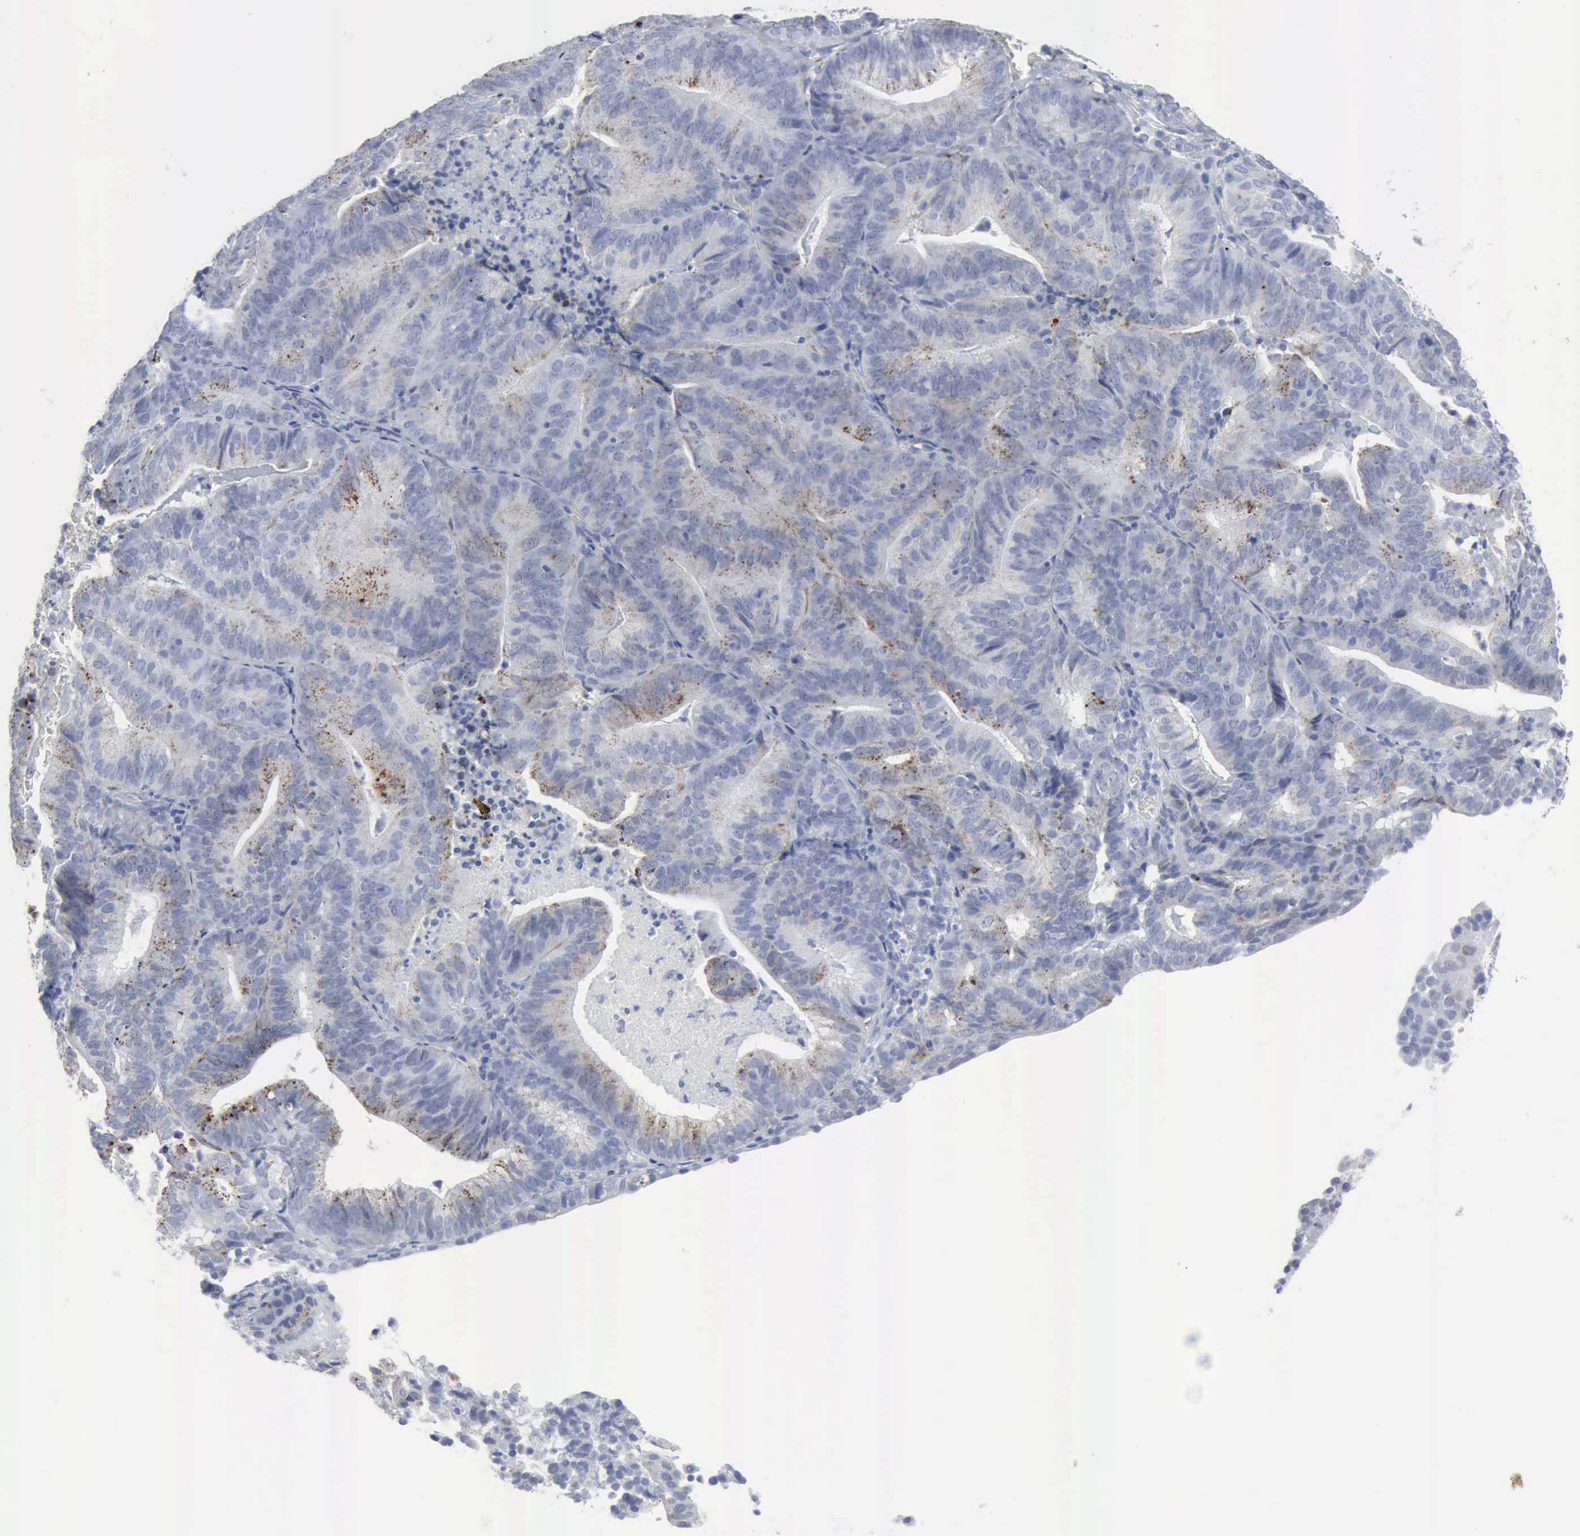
{"staining": {"intensity": "weak", "quantity": "25%-75%", "location": "cytoplasmic/membranous"}, "tissue": "cervical cancer", "cell_type": "Tumor cells", "image_type": "cancer", "snomed": [{"axis": "morphology", "description": "Adenocarcinoma, NOS"}, {"axis": "topography", "description": "Cervix"}], "caption": "A histopathology image showing weak cytoplasmic/membranous staining in approximately 25%-75% of tumor cells in cervical adenocarcinoma, as visualized by brown immunohistochemical staining.", "gene": "GLA", "patient": {"sex": "female", "age": 60}}